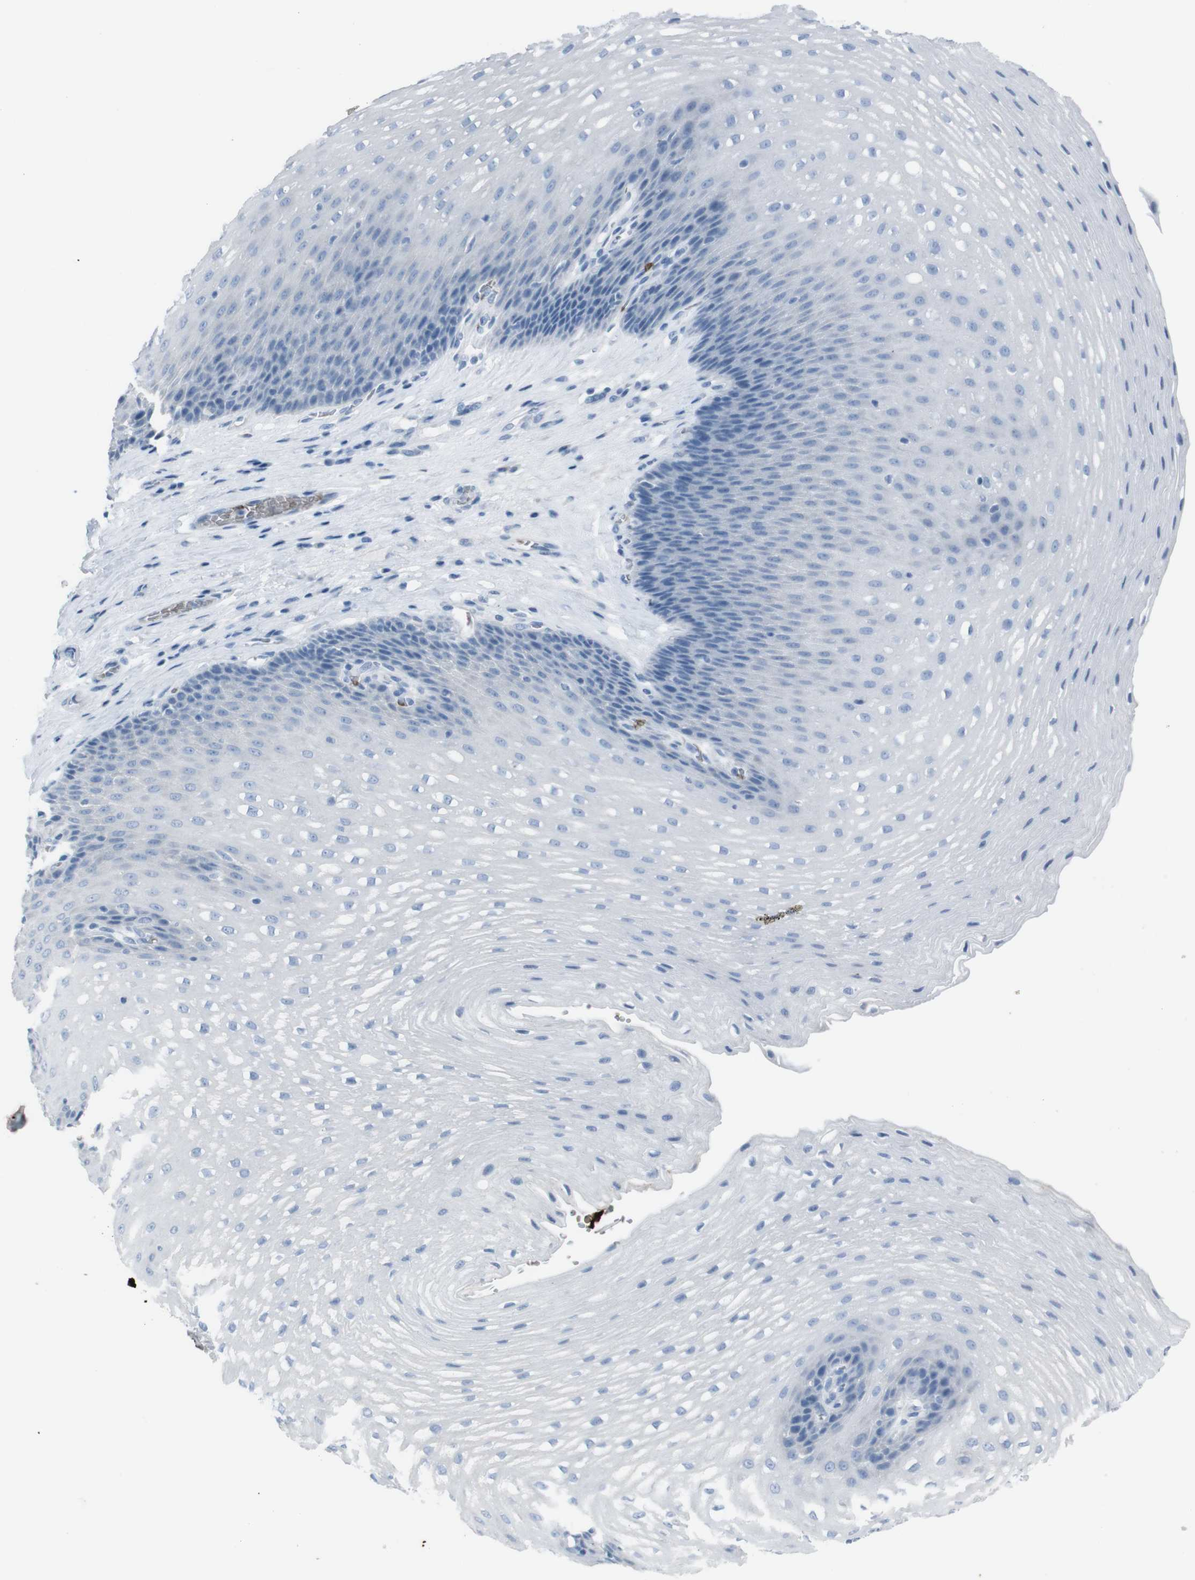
{"staining": {"intensity": "negative", "quantity": "none", "location": "none"}, "tissue": "esophagus", "cell_type": "Squamous epithelial cells", "image_type": "normal", "snomed": [{"axis": "morphology", "description": "Normal tissue, NOS"}, {"axis": "topography", "description": "Esophagus"}], "caption": "High magnification brightfield microscopy of benign esophagus stained with DAB (brown) and counterstained with hematoxylin (blue): squamous epithelial cells show no significant positivity. The staining was performed using DAB to visualize the protein expression in brown, while the nuclei were stained in blue with hematoxylin (Magnification: 20x).", "gene": "ST6GAL1", "patient": {"sex": "male", "age": 48}}